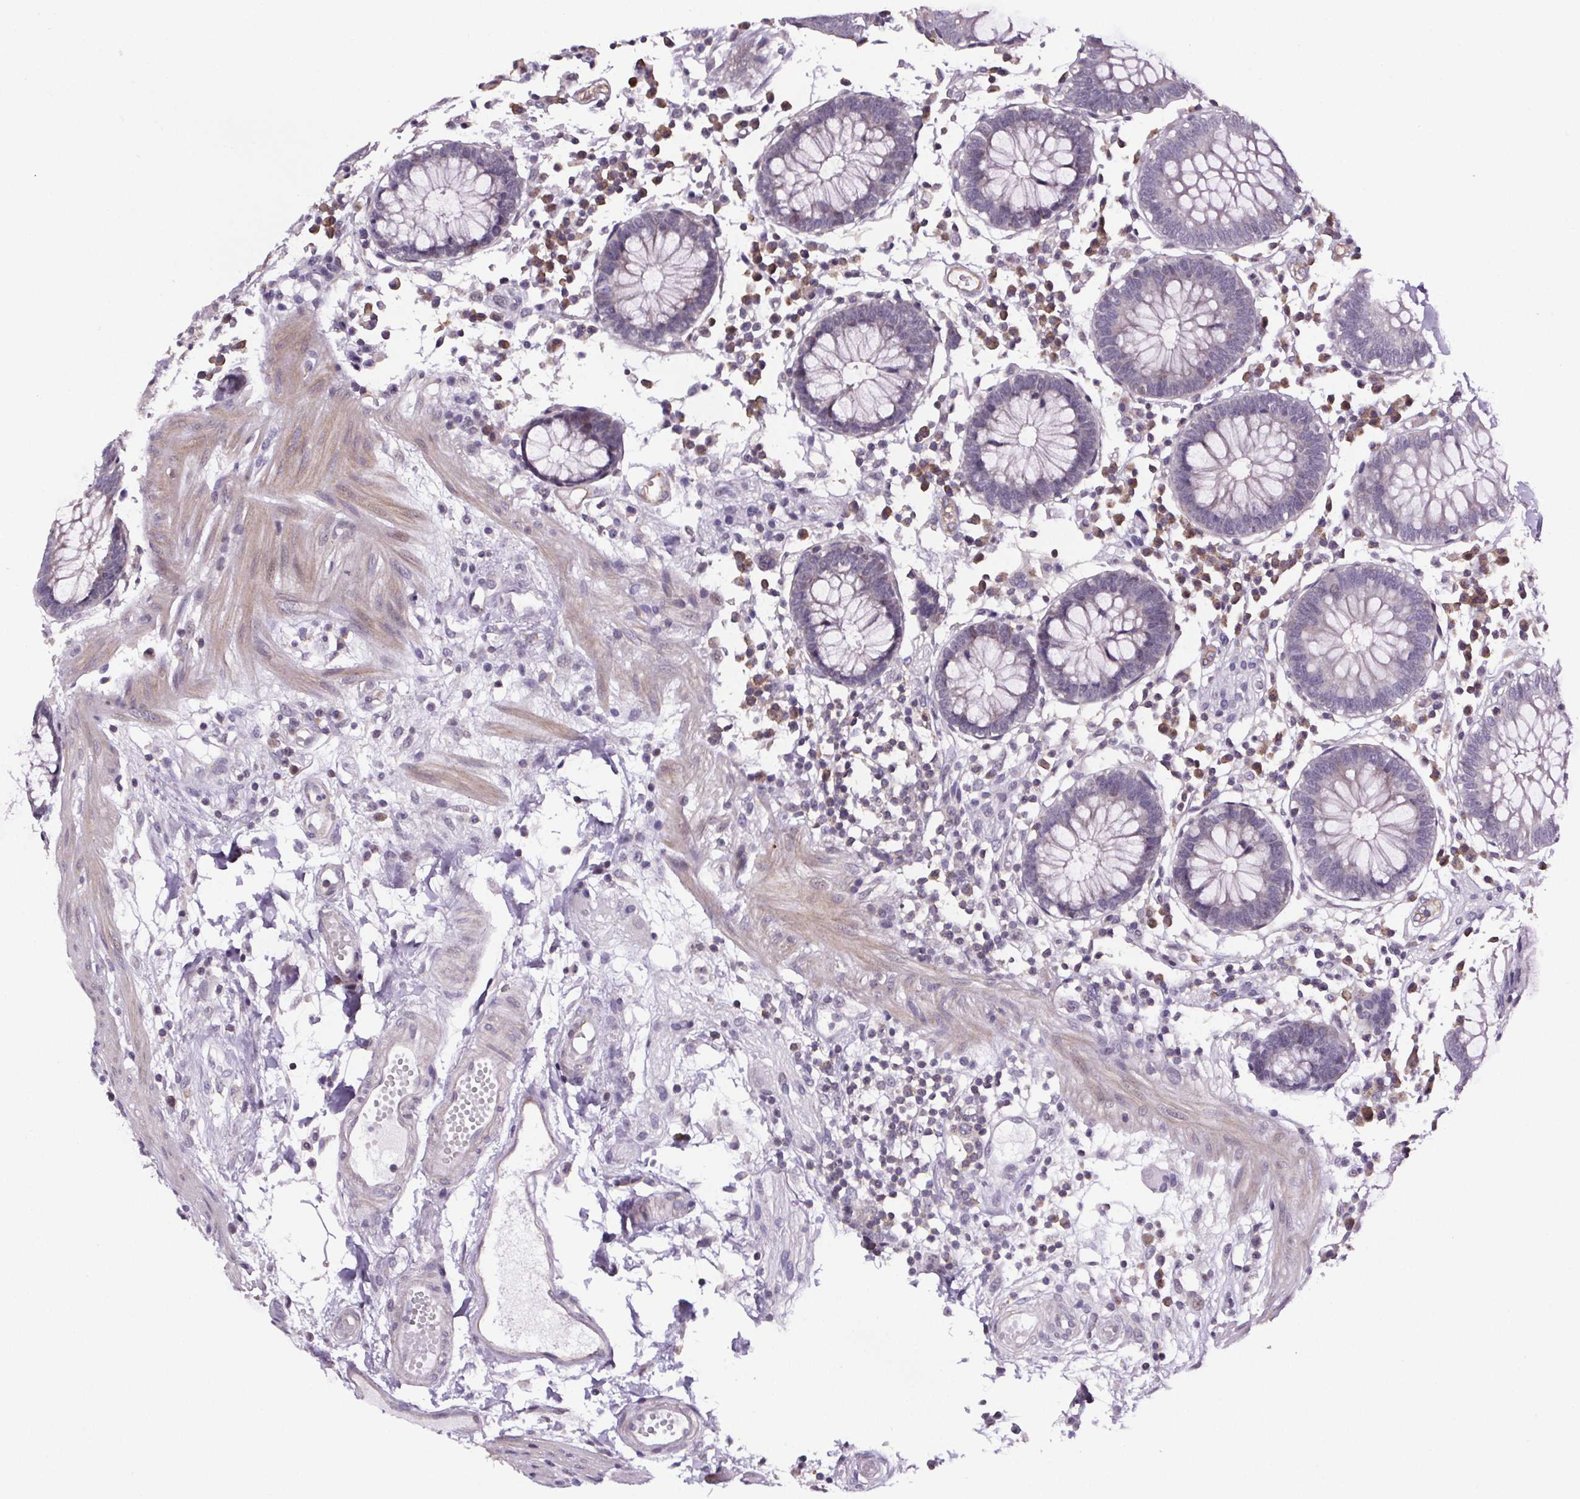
{"staining": {"intensity": "negative", "quantity": "none", "location": "none"}, "tissue": "colon", "cell_type": "Endothelial cells", "image_type": "normal", "snomed": [{"axis": "morphology", "description": "Normal tissue, NOS"}, {"axis": "morphology", "description": "Adenocarcinoma, NOS"}, {"axis": "topography", "description": "Colon"}], "caption": "This is a histopathology image of immunohistochemistry staining of benign colon, which shows no expression in endothelial cells. (DAB (3,3'-diaminobenzidine) immunohistochemistry (IHC) with hematoxylin counter stain).", "gene": "TTC12", "patient": {"sex": "male", "age": 83}}